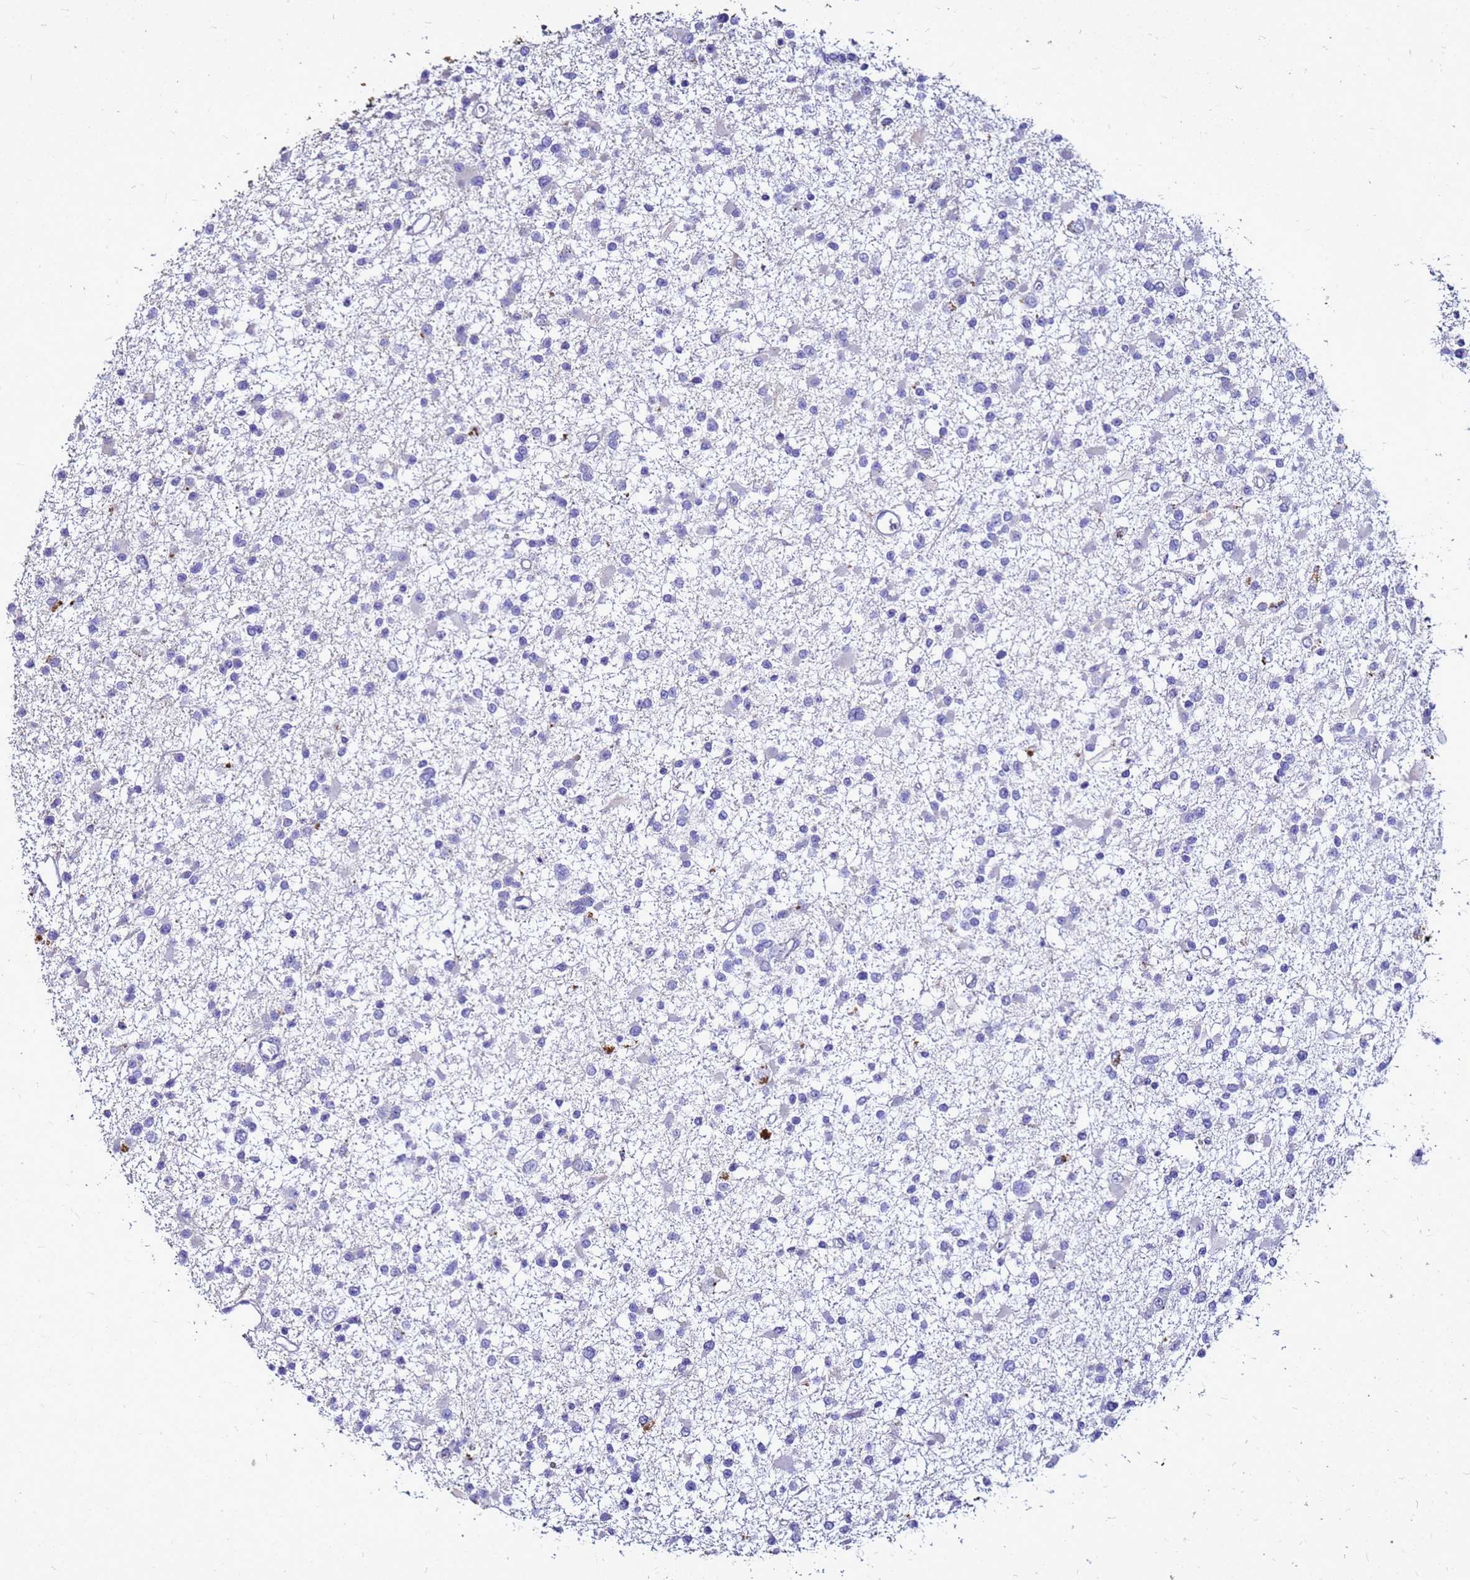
{"staining": {"intensity": "negative", "quantity": "none", "location": "none"}, "tissue": "glioma", "cell_type": "Tumor cells", "image_type": "cancer", "snomed": [{"axis": "morphology", "description": "Glioma, malignant, Low grade"}, {"axis": "topography", "description": "Brain"}], "caption": "A high-resolution photomicrograph shows IHC staining of glioma, which reveals no significant staining in tumor cells.", "gene": "S100A2", "patient": {"sex": "female", "age": 22}}